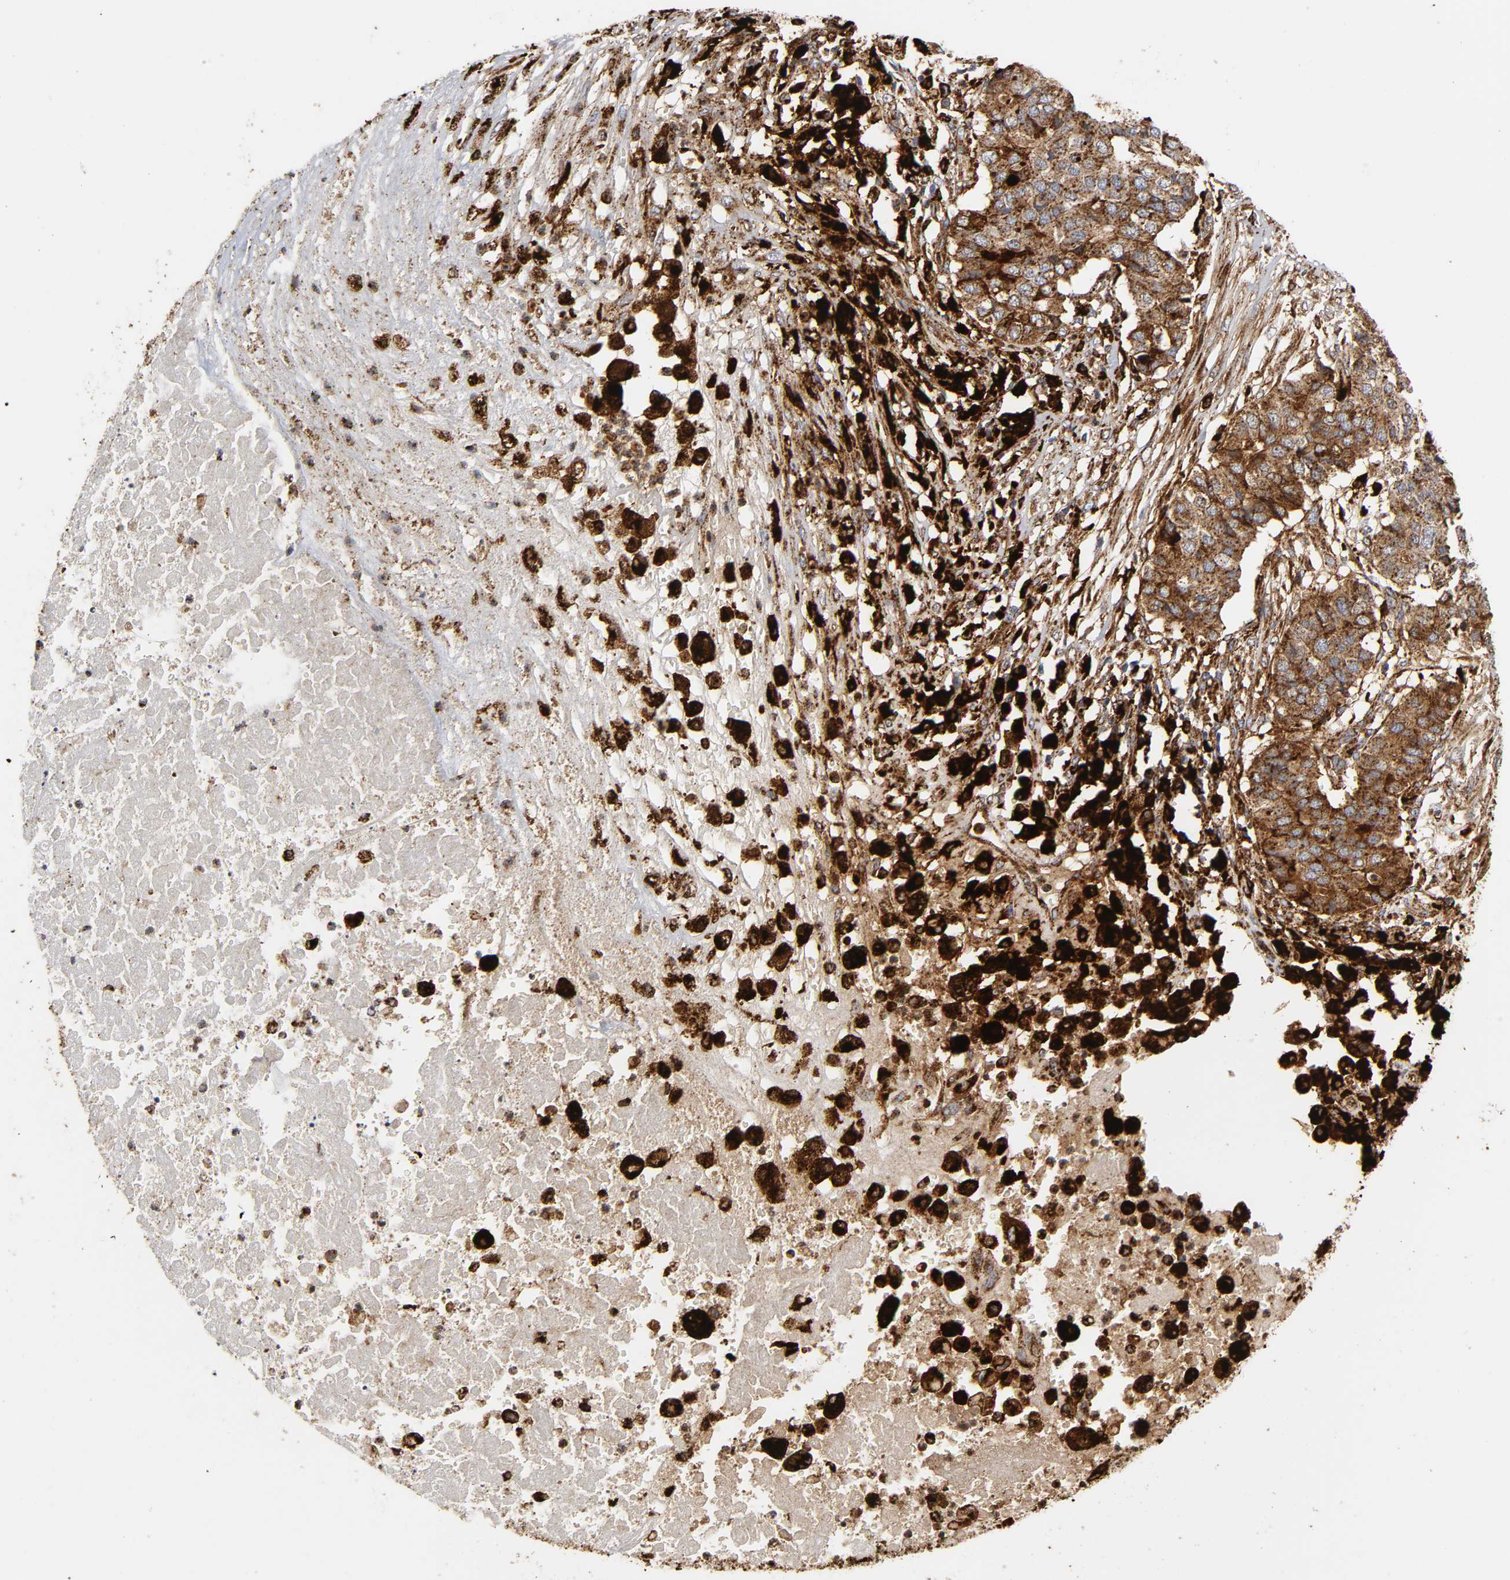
{"staining": {"intensity": "moderate", "quantity": ">75%", "location": "cytoplasmic/membranous"}, "tissue": "pancreatic cancer", "cell_type": "Tumor cells", "image_type": "cancer", "snomed": [{"axis": "morphology", "description": "Adenocarcinoma, NOS"}, {"axis": "topography", "description": "Pancreas"}], "caption": "Pancreatic adenocarcinoma tissue exhibits moderate cytoplasmic/membranous staining in about >75% of tumor cells (IHC, brightfield microscopy, high magnification).", "gene": "PSAP", "patient": {"sex": "male", "age": 50}}